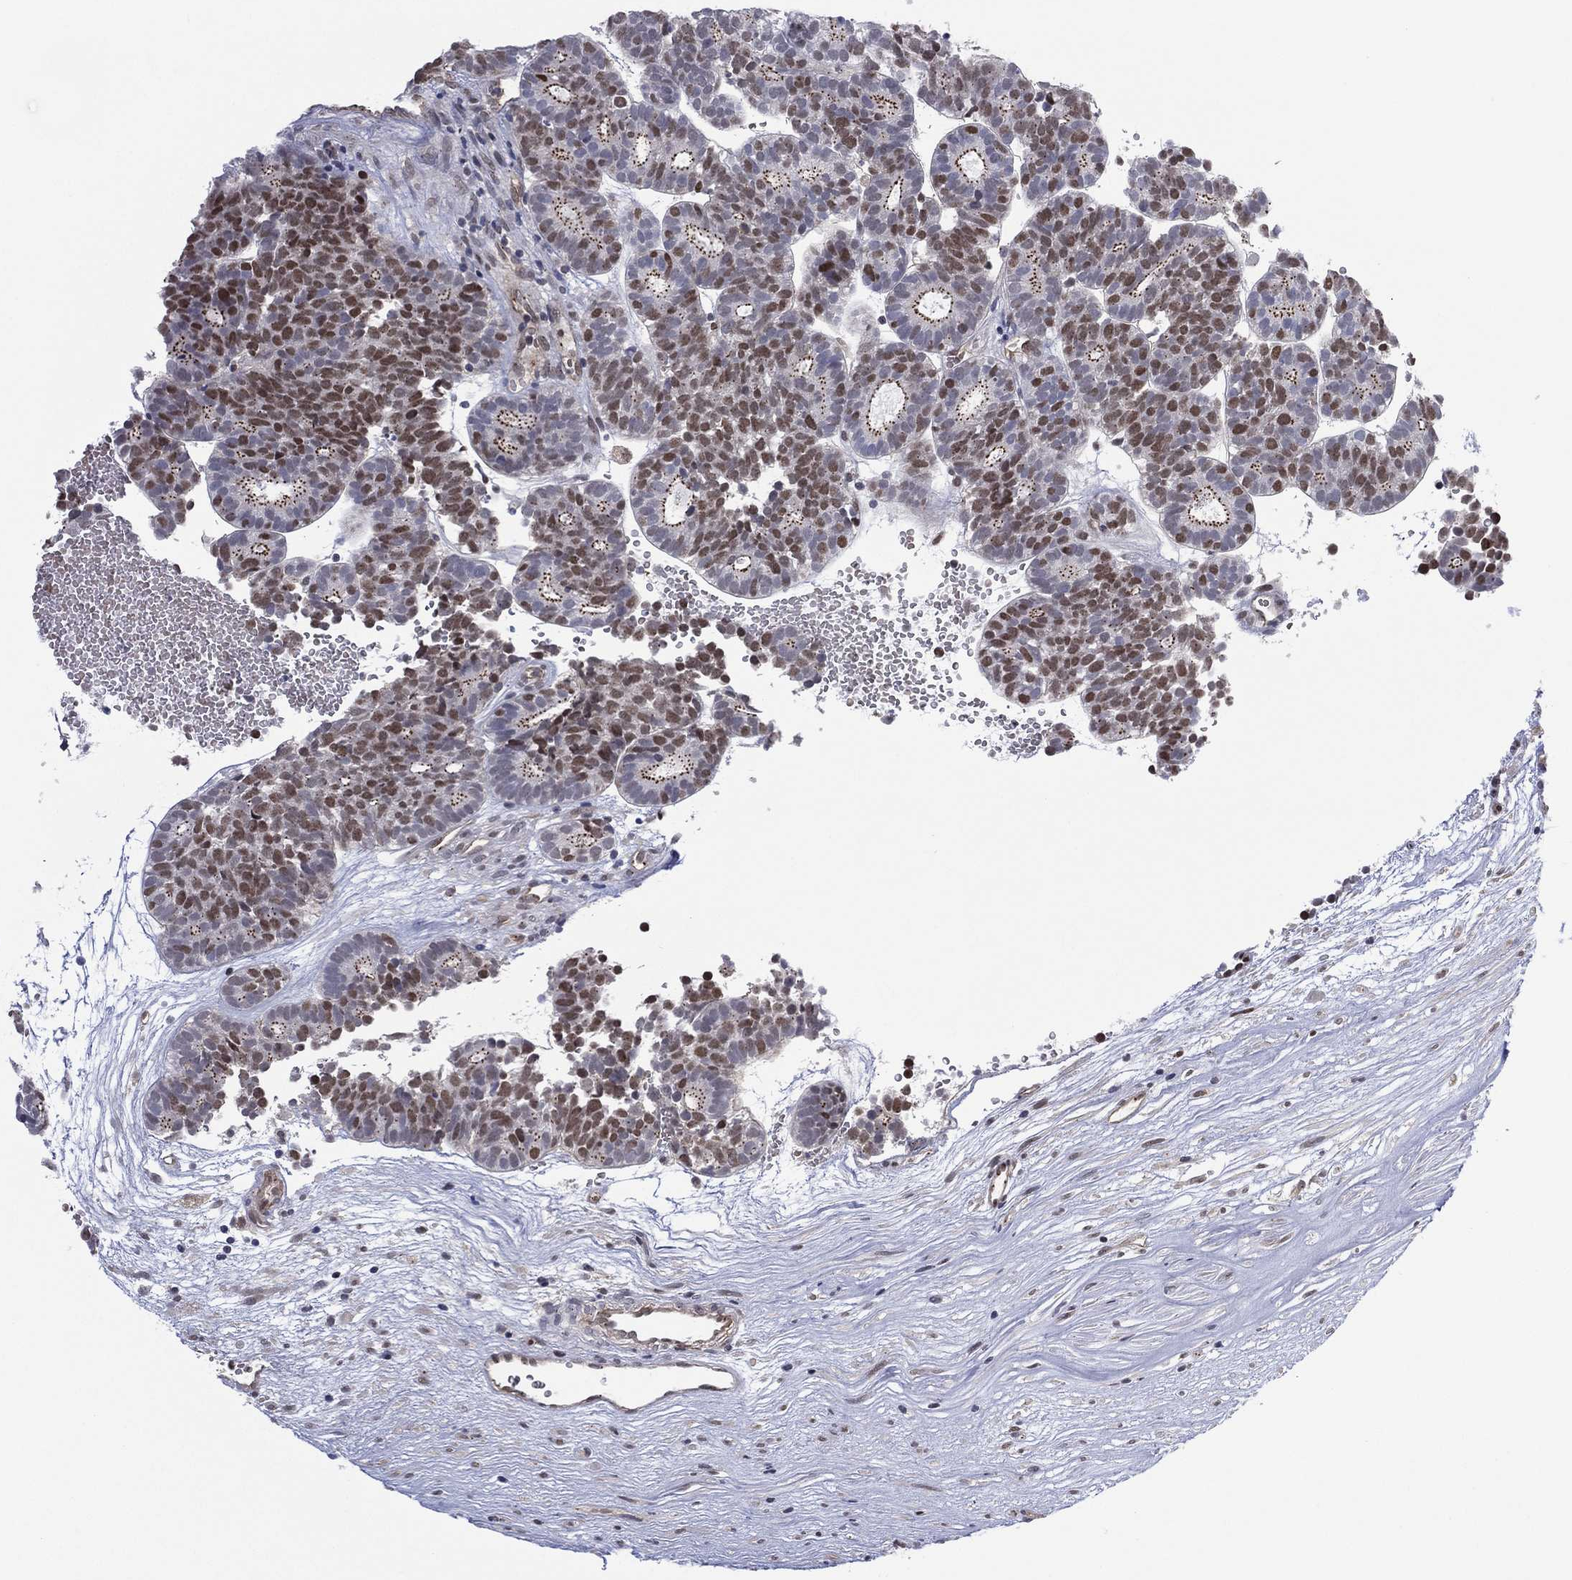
{"staining": {"intensity": "strong", "quantity": "<25%", "location": "nuclear"}, "tissue": "head and neck cancer", "cell_type": "Tumor cells", "image_type": "cancer", "snomed": [{"axis": "morphology", "description": "Adenocarcinoma, NOS"}, {"axis": "topography", "description": "Head-Neck"}], "caption": "The image displays staining of head and neck cancer (adenocarcinoma), revealing strong nuclear protein expression (brown color) within tumor cells. The protein of interest is shown in brown color, while the nuclei are stained blue.", "gene": "GSE1", "patient": {"sex": "female", "age": 81}}